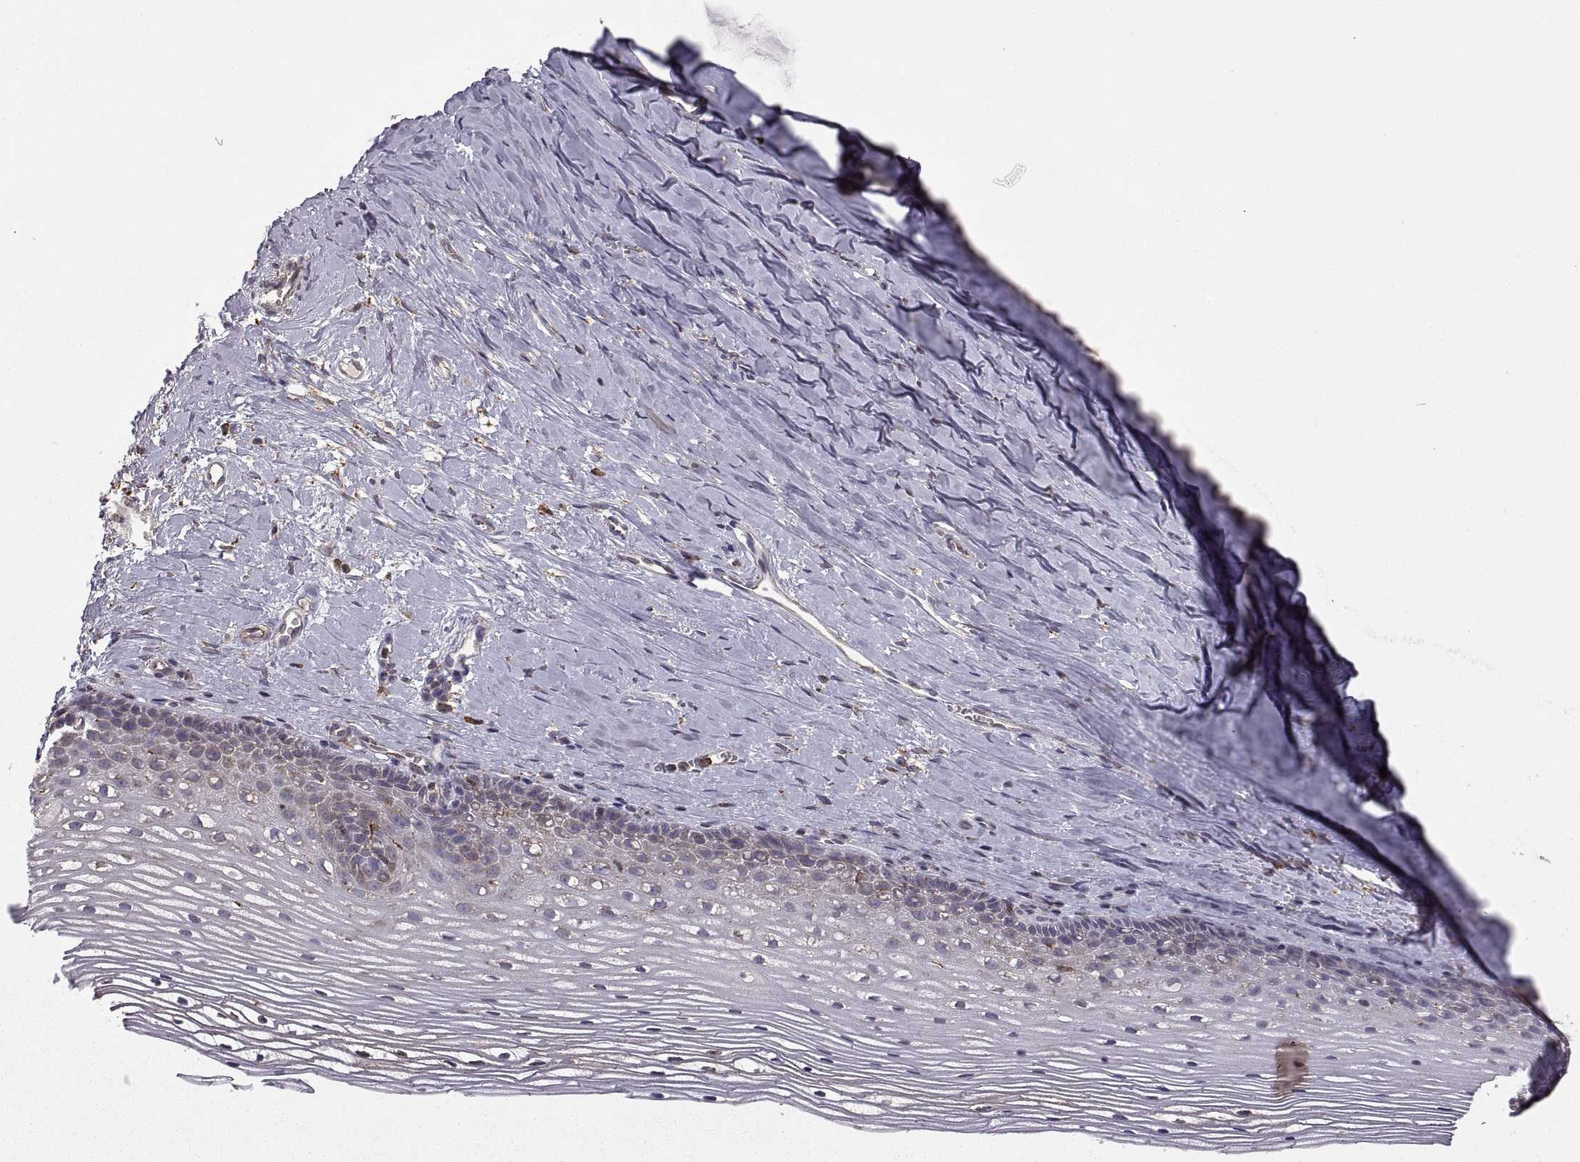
{"staining": {"intensity": "weak", "quantity": "25%-75%", "location": "cytoplasmic/membranous"}, "tissue": "cervix", "cell_type": "Squamous epithelial cells", "image_type": "normal", "snomed": [{"axis": "morphology", "description": "Normal tissue, NOS"}, {"axis": "topography", "description": "Cervix"}], "caption": "Immunohistochemistry (IHC) of unremarkable human cervix exhibits low levels of weak cytoplasmic/membranous staining in approximately 25%-75% of squamous epithelial cells.", "gene": "PDIA3", "patient": {"sex": "female", "age": 40}}